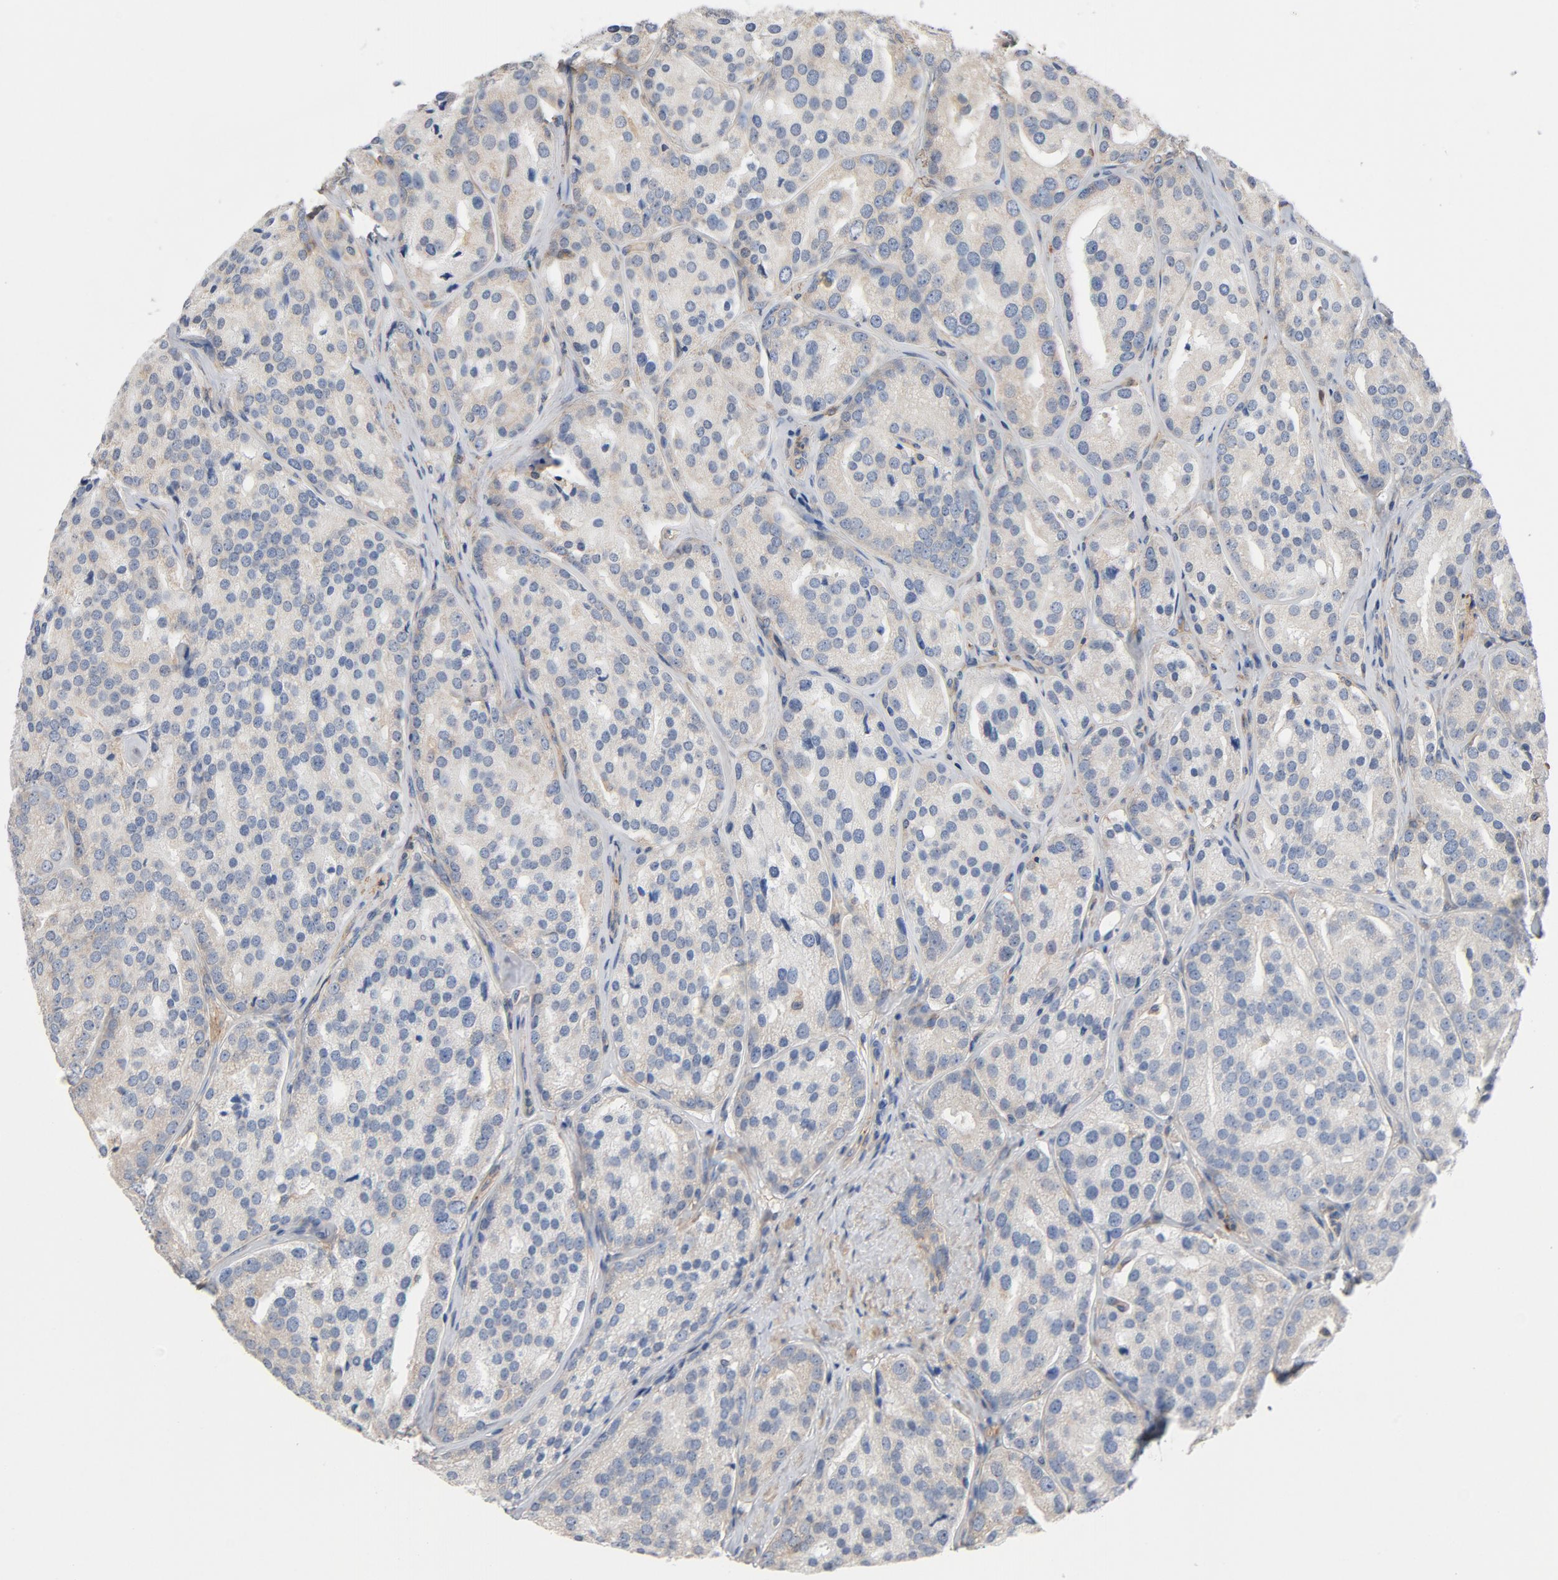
{"staining": {"intensity": "negative", "quantity": "none", "location": "none"}, "tissue": "prostate cancer", "cell_type": "Tumor cells", "image_type": "cancer", "snomed": [{"axis": "morphology", "description": "Adenocarcinoma, High grade"}, {"axis": "topography", "description": "Prostate"}], "caption": "The photomicrograph reveals no significant positivity in tumor cells of adenocarcinoma (high-grade) (prostate).", "gene": "ILK", "patient": {"sex": "male", "age": 64}}